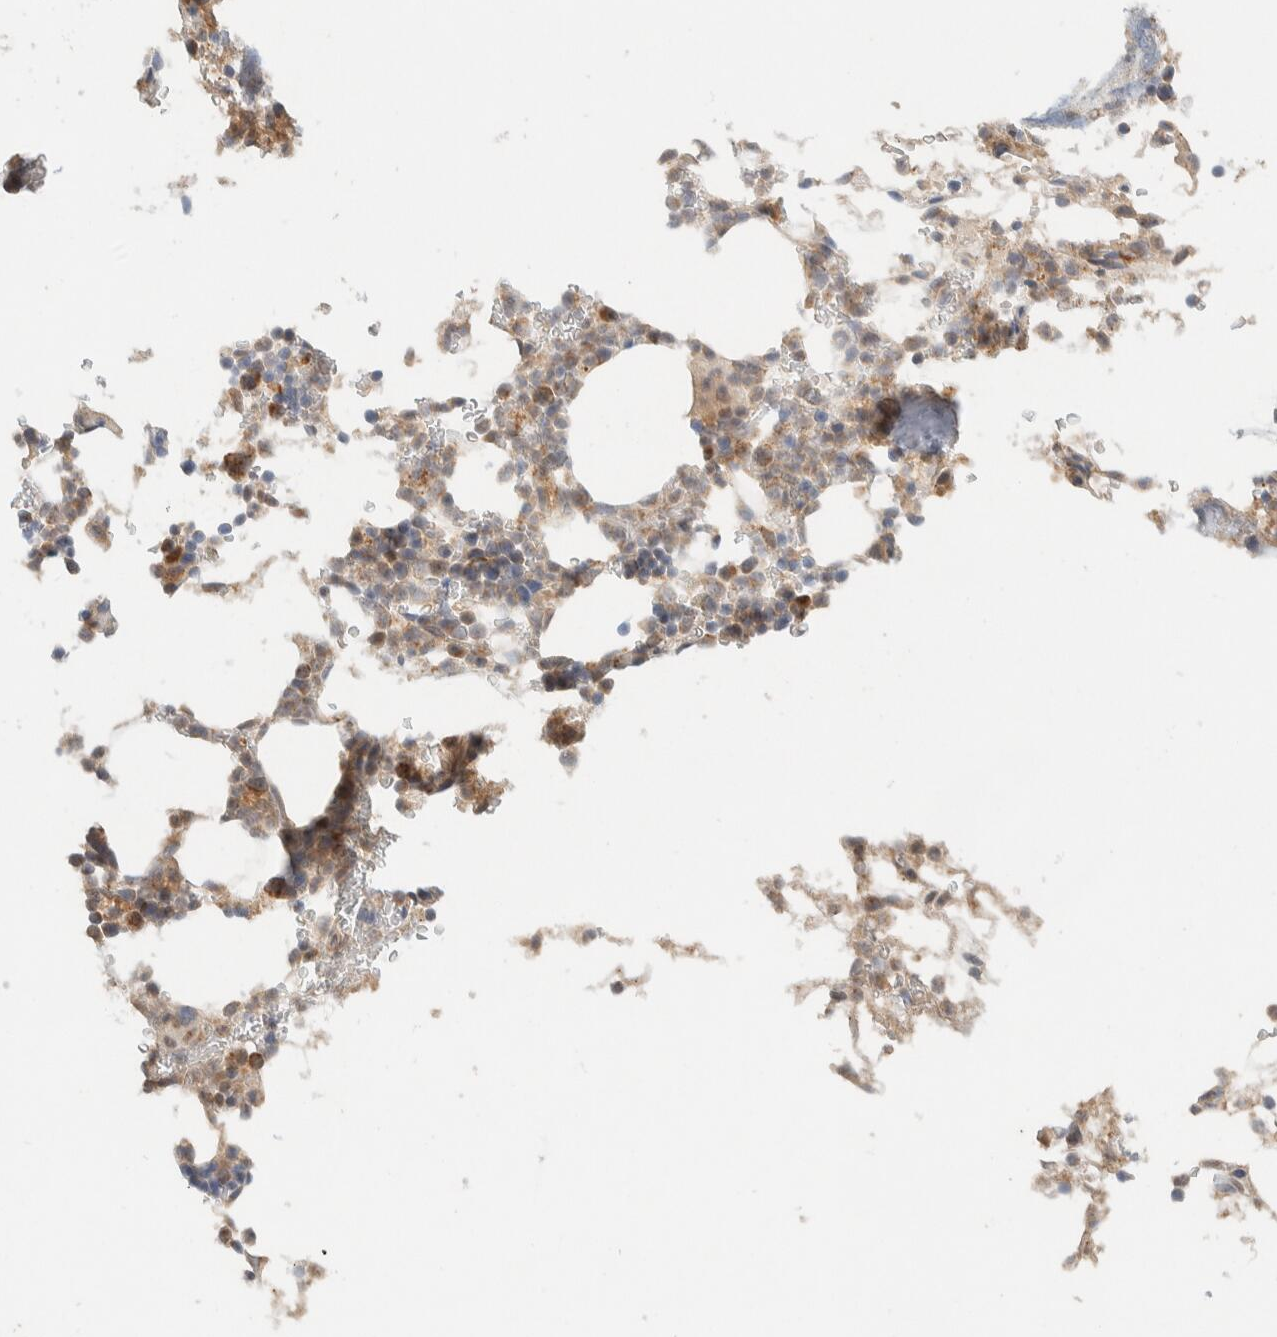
{"staining": {"intensity": "moderate", "quantity": "25%-75%", "location": "cytoplasmic/membranous"}, "tissue": "bone marrow", "cell_type": "Hematopoietic cells", "image_type": "normal", "snomed": [{"axis": "morphology", "description": "Normal tissue, NOS"}, {"axis": "topography", "description": "Bone marrow"}], "caption": "A high-resolution micrograph shows immunohistochemistry (IHC) staining of benign bone marrow, which exhibits moderate cytoplasmic/membranous staining in approximately 25%-75% of hematopoietic cells. (Brightfield microscopy of DAB IHC at high magnification).", "gene": "MRPL41", "patient": {"sex": "female", "age": 81}}